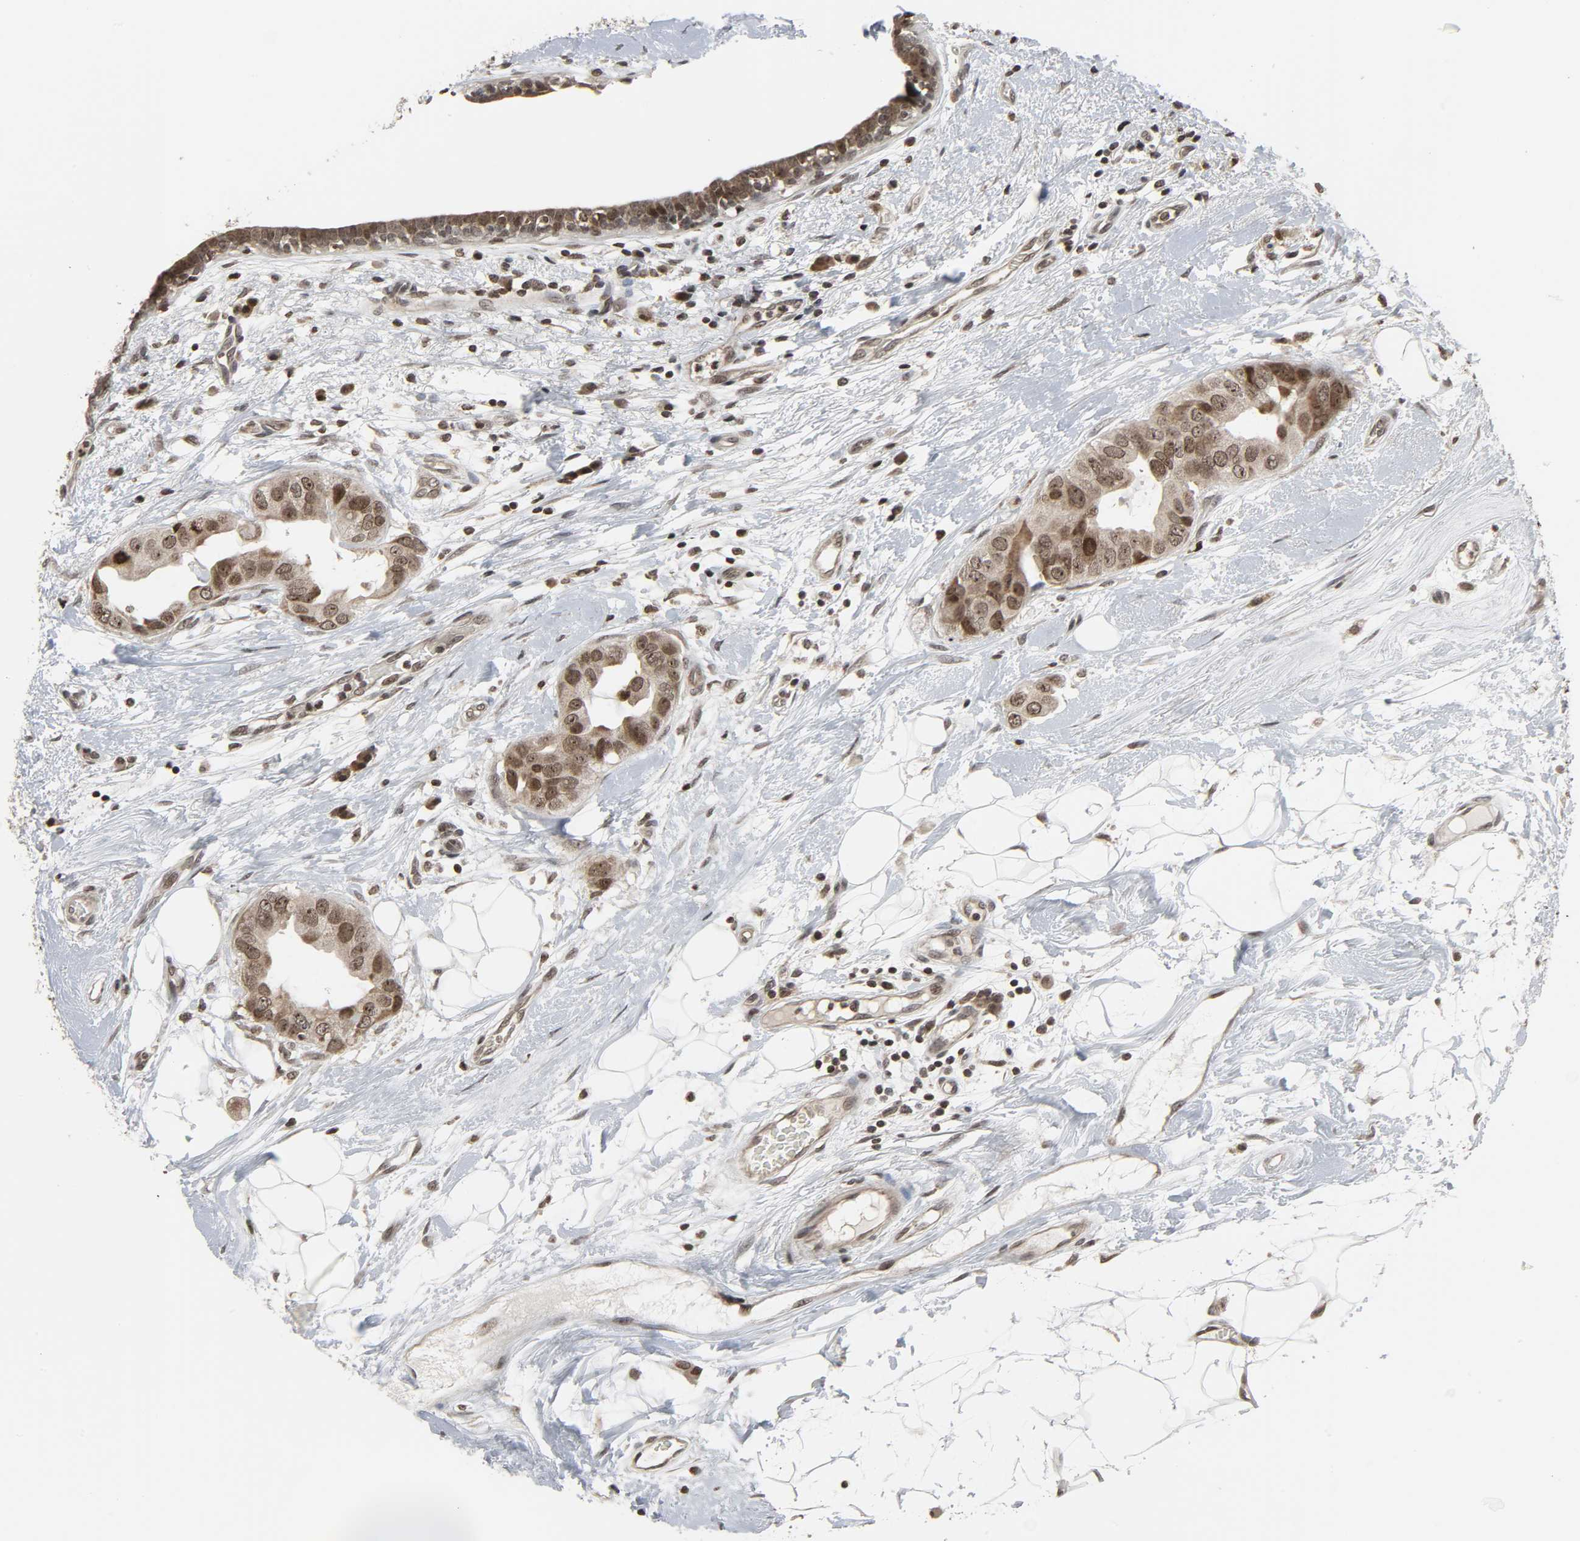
{"staining": {"intensity": "moderate", "quantity": ">75%", "location": "nuclear"}, "tissue": "breast cancer", "cell_type": "Tumor cells", "image_type": "cancer", "snomed": [{"axis": "morphology", "description": "Duct carcinoma"}, {"axis": "topography", "description": "Breast"}], "caption": "Protein expression analysis of human breast cancer (invasive ductal carcinoma) reveals moderate nuclear staining in approximately >75% of tumor cells.", "gene": "XRCC1", "patient": {"sex": "female", "age": 40}}